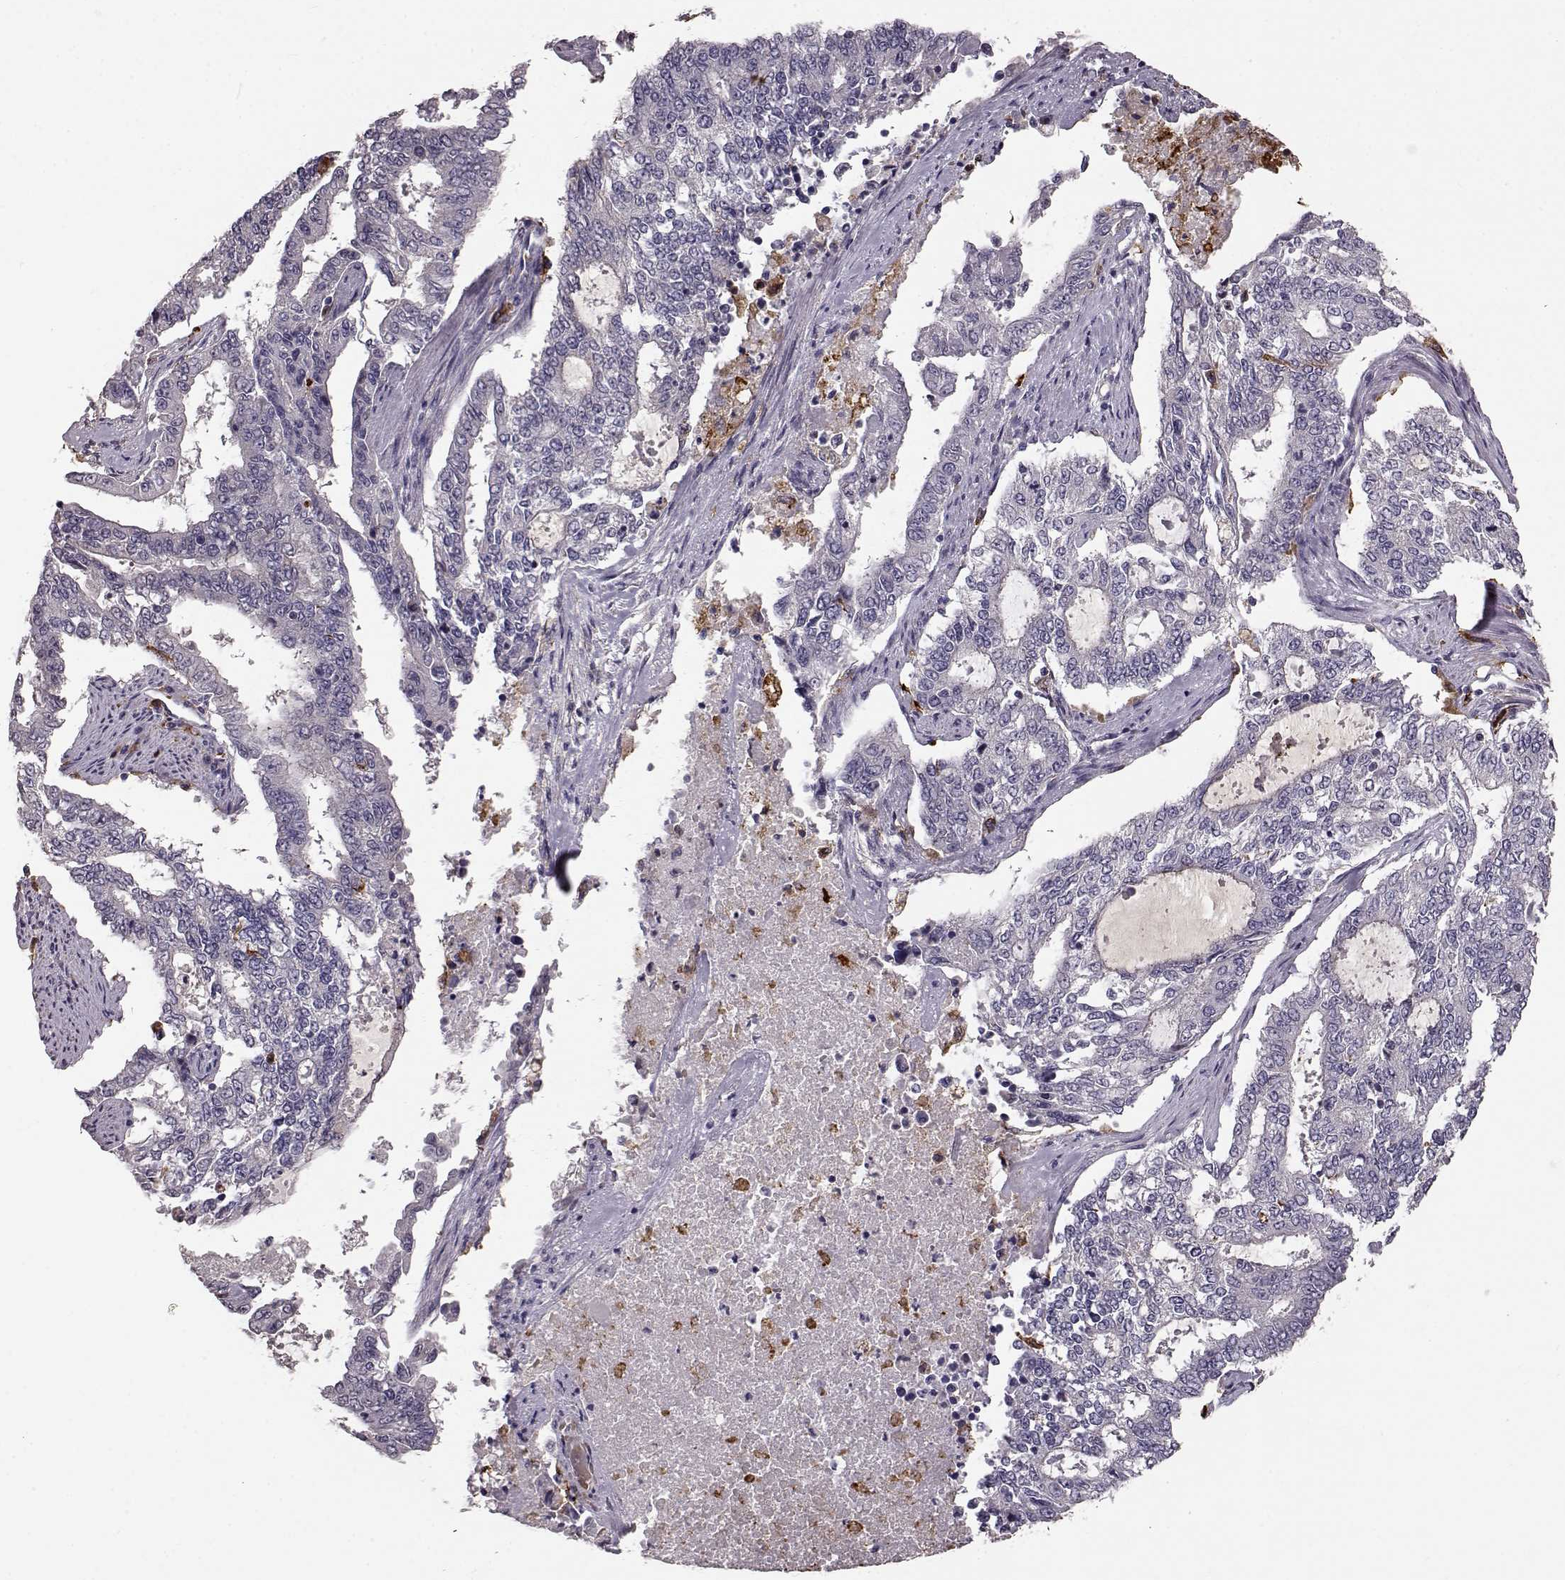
{"staining": {"intensity": "negative", "quantity": "none", "location": "none"}, "tissue": "endometrial cancer", "cell_type": "Tumor cells", "image_type": "cancer", "snomed": [{"axis": "morphology", "description": "Adenocarcinoma, NOS"}, {"axis": "topography", "description": "Uterus"}], "caption": "An immunohistochemistry (IHC) micrograph of endometrial adenocarcinoma is shown. There is no staining in tumor cells of endometrial adenocarcinoma.", "gene": "CCNF", "patient": {"sex": "female", "age": 59}}